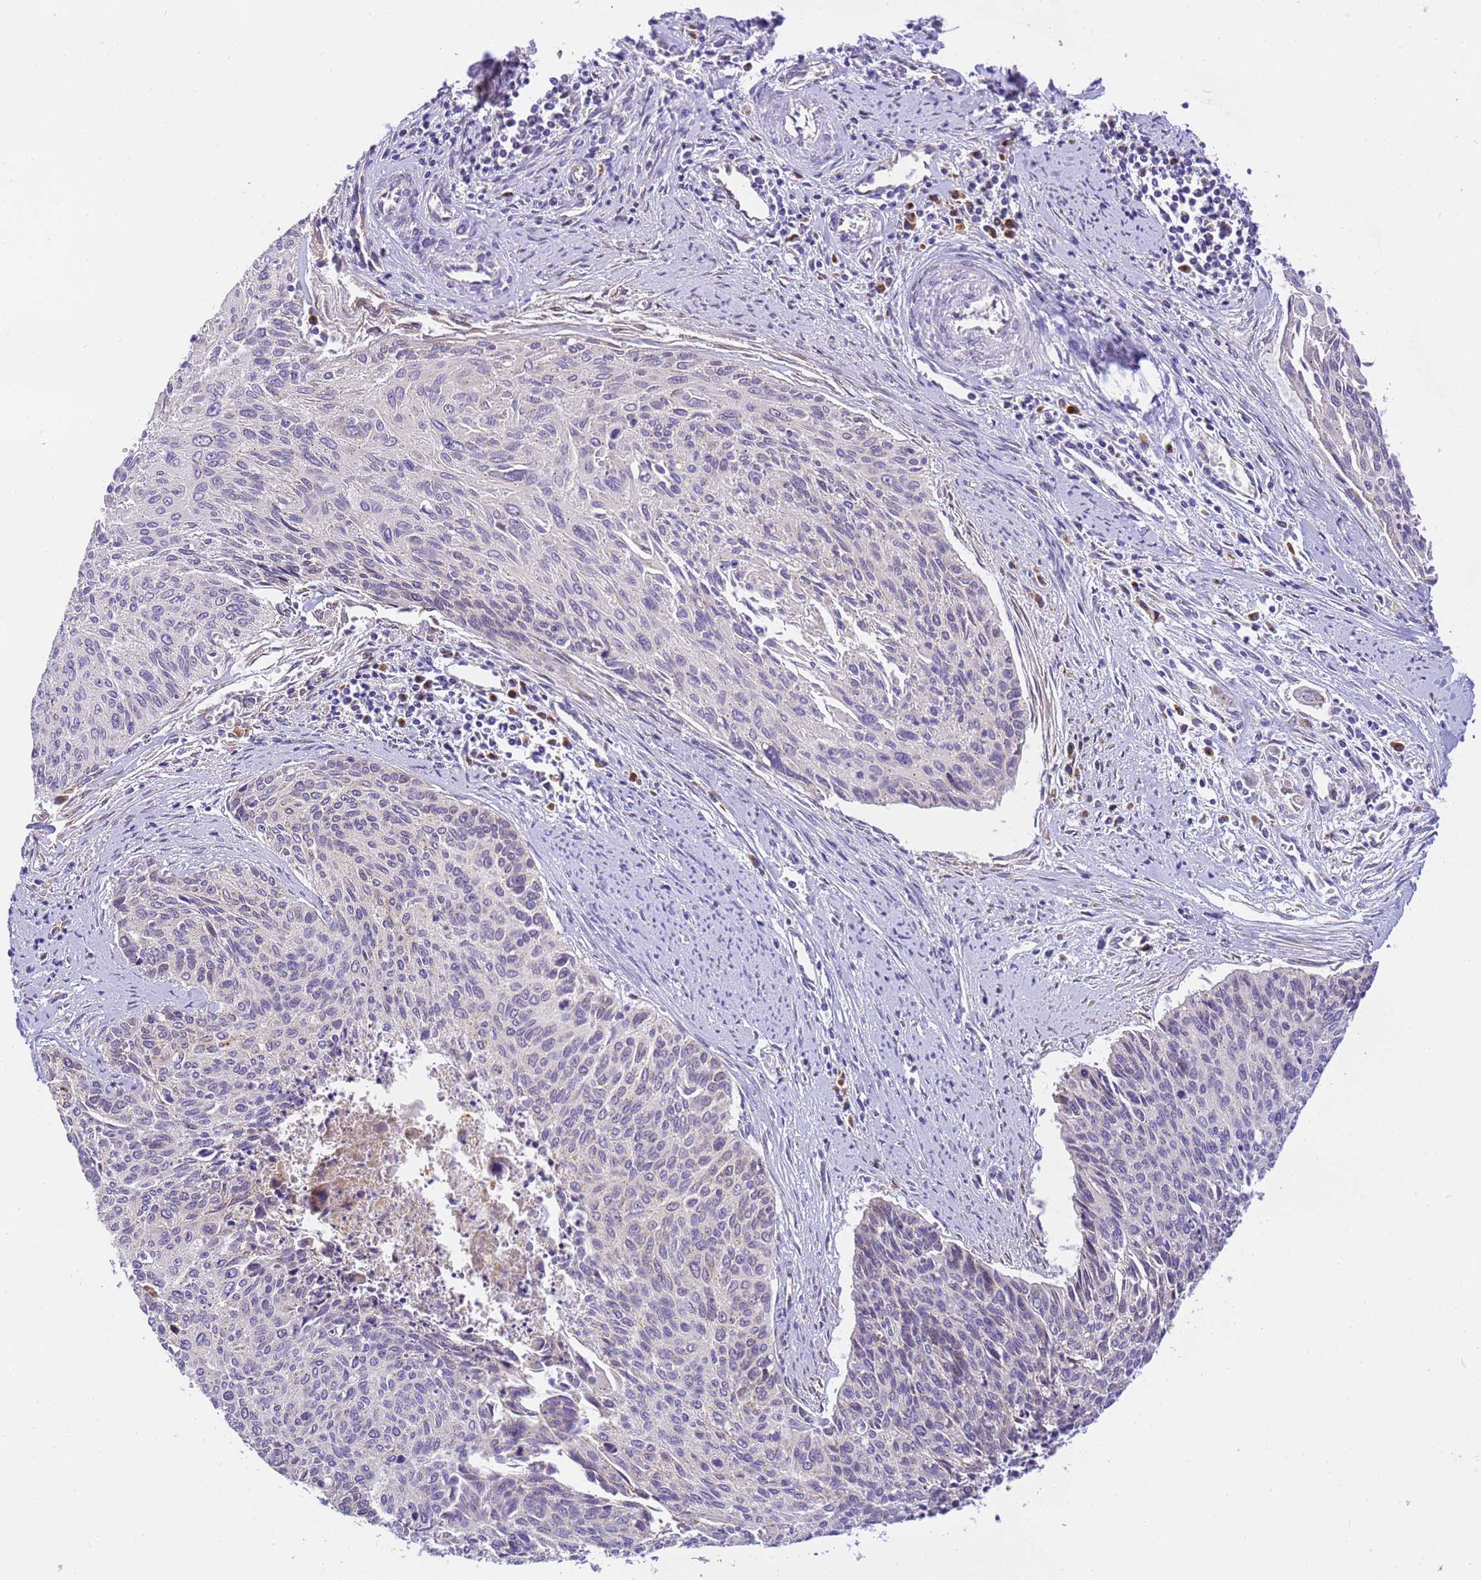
{"staining": {"intensity": "negative", "quantity": "none", "location": "none"}, "tissue": "cervical cancer", "cell_type": "Tumor cells", "image_type": "cancer", "snomed": [{"axis": "morphology", "description": "Squamous cell carcinoma, NOS"}, {"axis": "topography", "description": "Cervix"}], "caption": "This is a histopathology image of immunohistochemistry (IHC) staining of cervical cancer, which shows no expression in tumor cells.", "gene": "RHBDD3", "patient": {"sex": "female", "age": 55}}